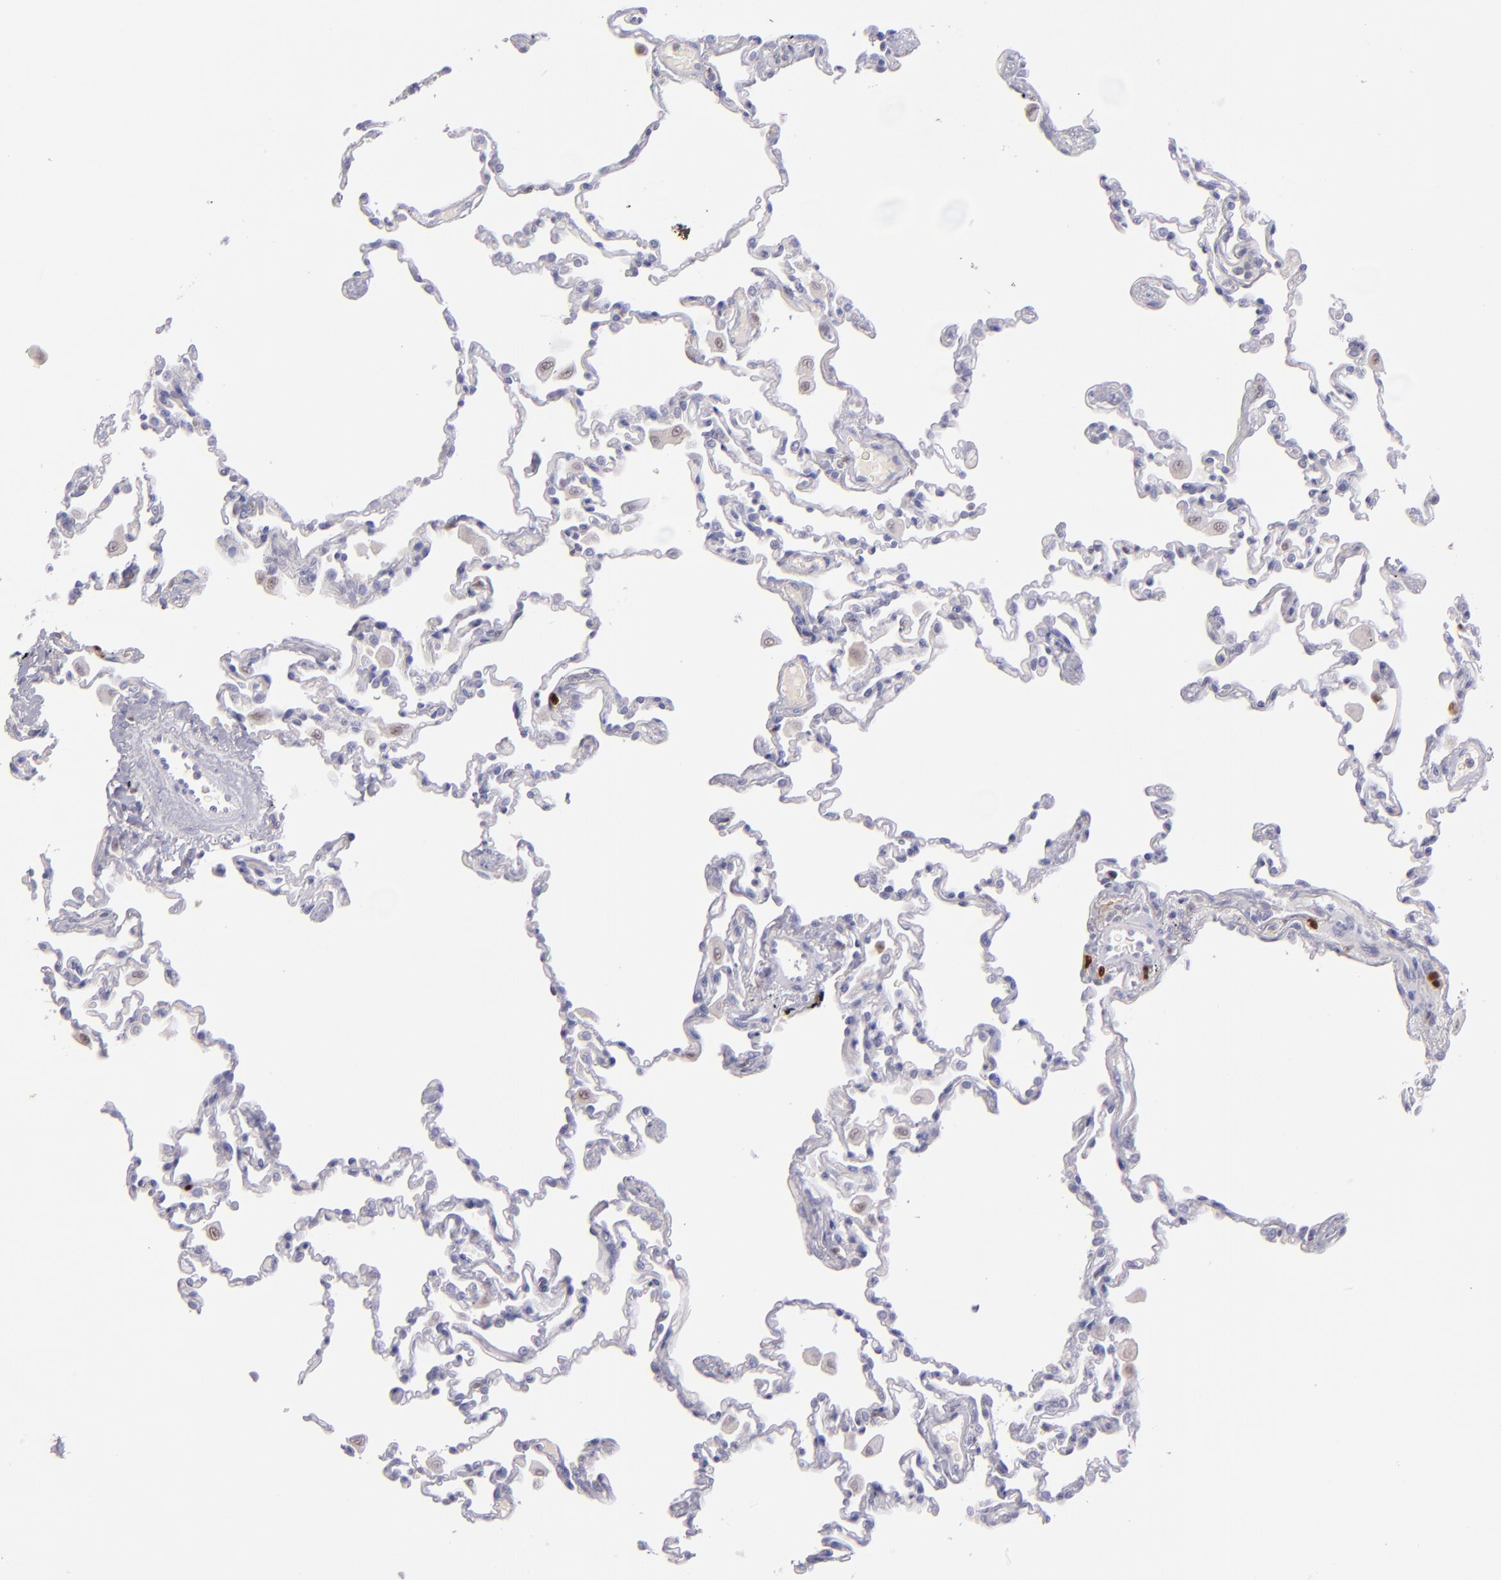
{"staining": {"intensity": "negative", "quantity": "none", "location": "none"}, "tissue": "lung", "cell_type": "Alveolar cells", "image_type": "normal", "snomed": [{"axis": "morphology", "description": "Normal tissue, NOS"}, {"axis": "topography", "description": "Lung"}], "caption": "DAB immunohistochemical staining of unremarkable lung reveals no significant positivity in alveolar cells. The staining is performed using DAB (3,3'-diaminobenzidine) brown chromogen with nuclei counter-stained in using hematoxylin.", "gene": "IRF8", "patient": {"sex": "male", "age": 59}}